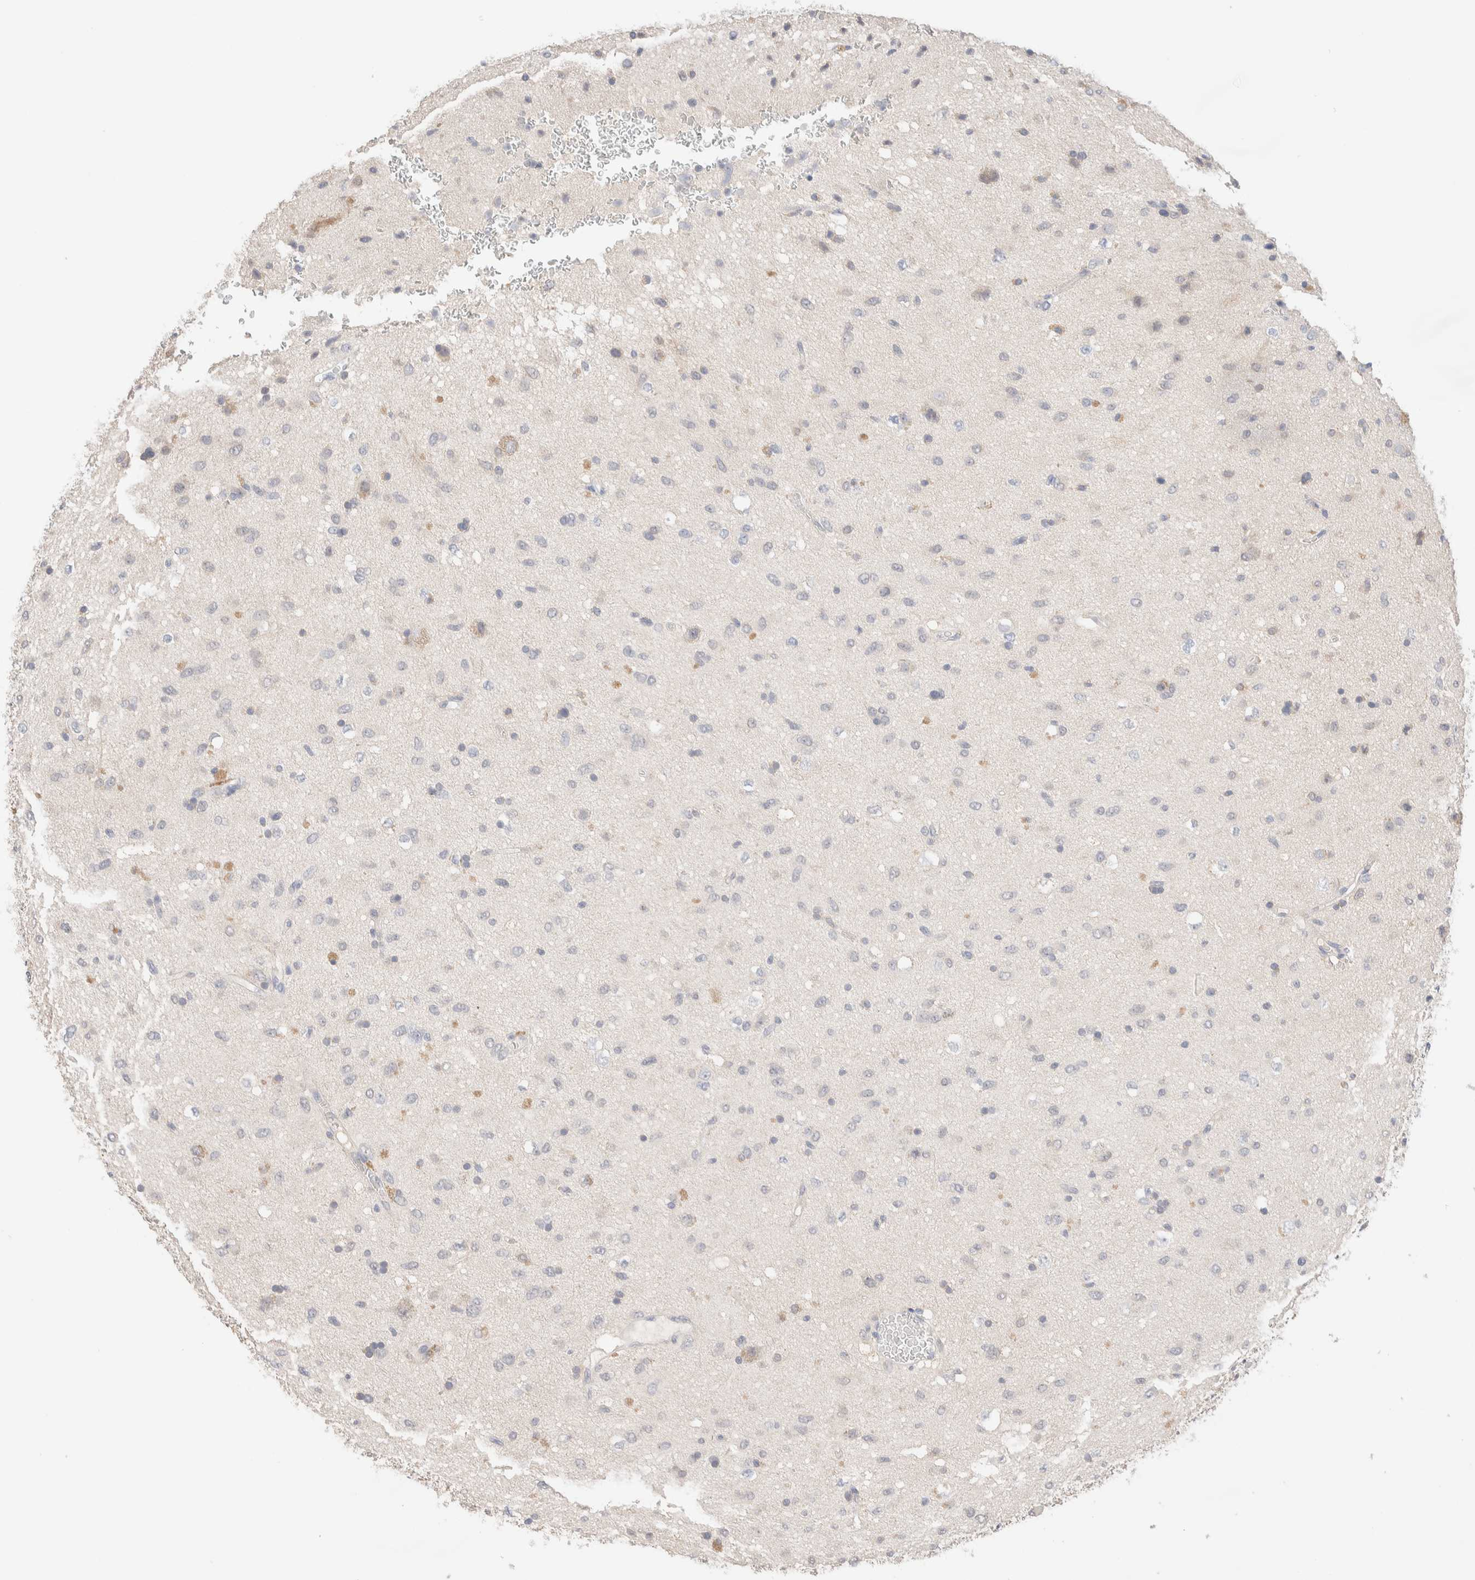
{"staining": {"intensity": "weak", "quantity": "<25%", "location": "cytoplasmic/membranous"}, "tissue": "glioma", "cell_type": "Tumor cells", "image_type": "cancer", "snomed": [{"axis": "morphology", "description": "Glioma, malignant, Low grade"}, {"axis": "topography", "description": "Brain"}], "caption": "Low-grade glioma (malignant) stained for a protein using immunohistochemistry exhibits no expression tumor cells.", "gene": "RIDA", "patient": {"sex": "male", "age": 77}}